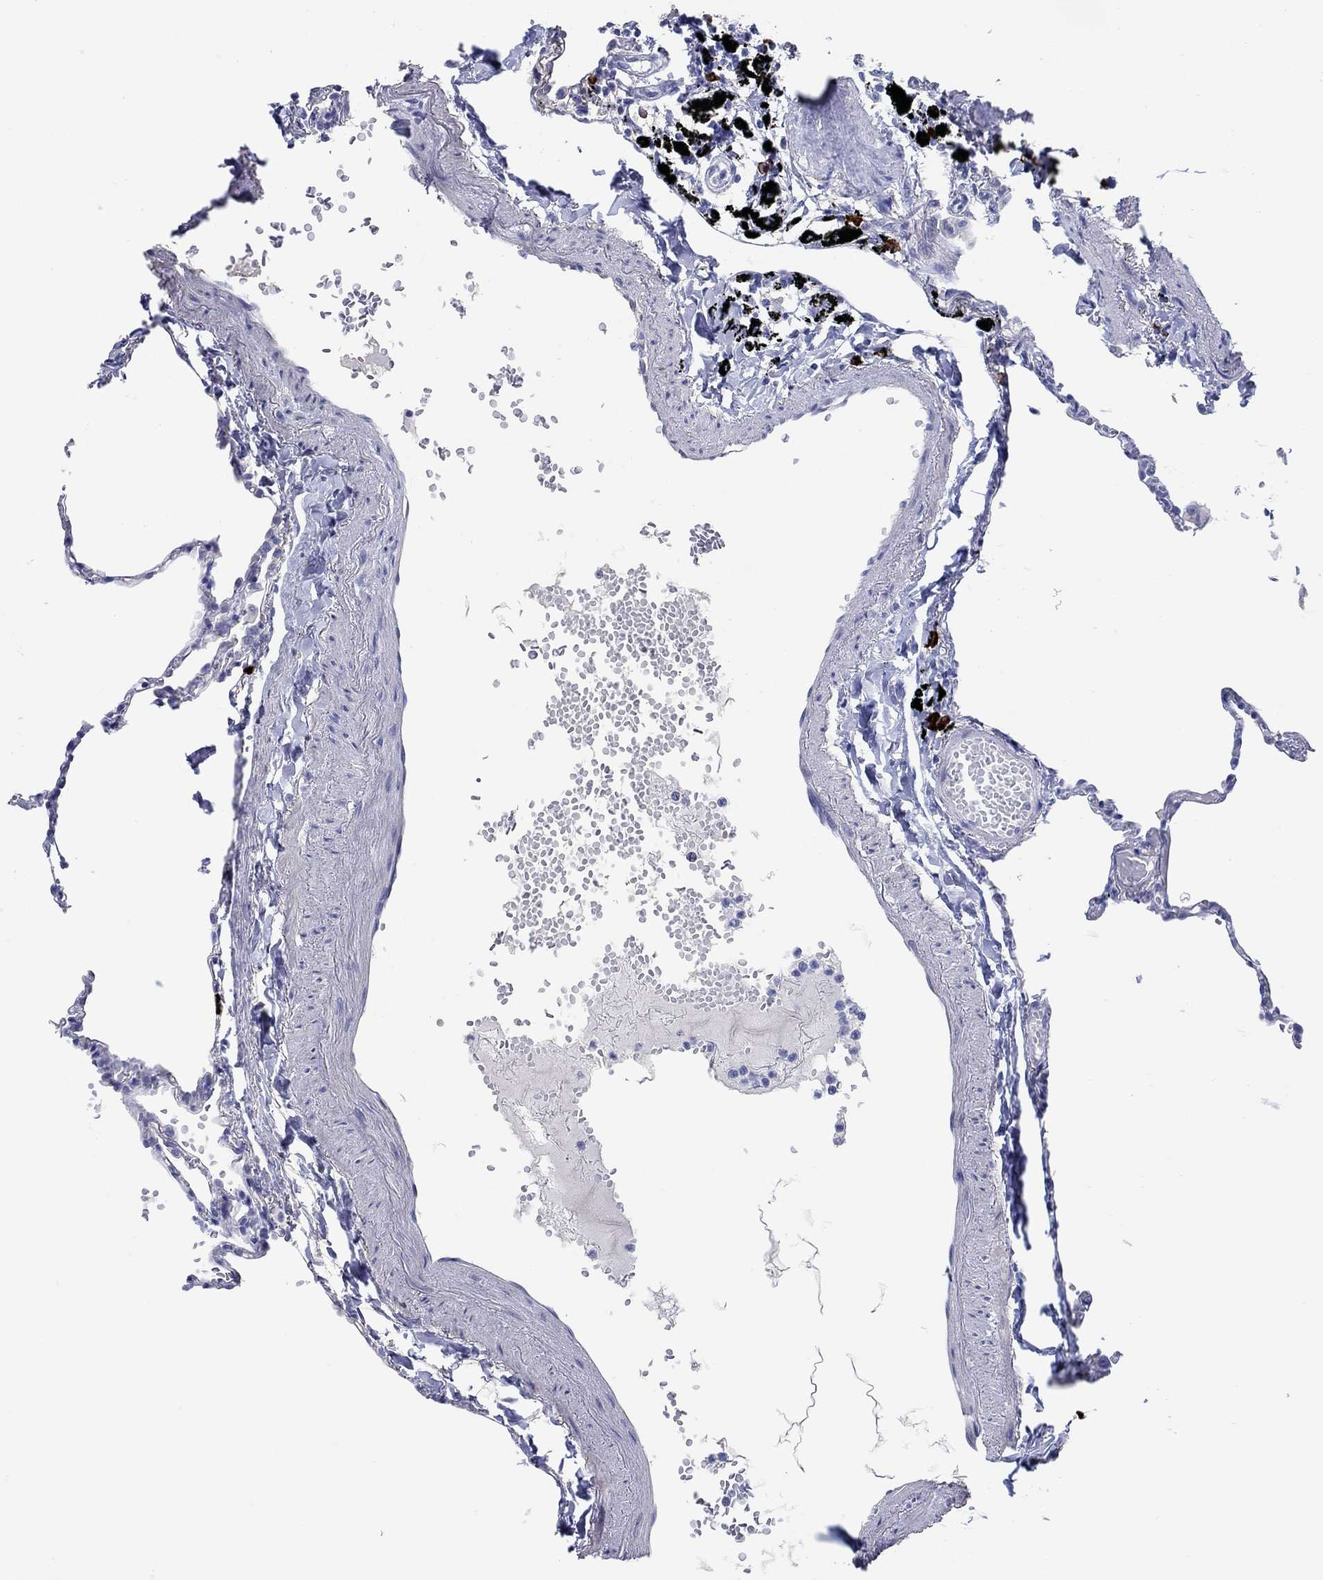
{"staining": {"intensity": "negative", "quantity": "none", "location": "none"}, "tissue": "lung", "cell_type": "Alveolar cells", "image_type": "normal", "snomed": [{"axis": "morphology", "description": "Normal tissue, NOS"}, {"axis": "topography", "description": "Lung"}], "caption": "Immunohistochemical staining of normal lung displays no significant staining in alveolar cells.", "gene": "P2RY6", "patient": {"sex": "male", "age": 78}}